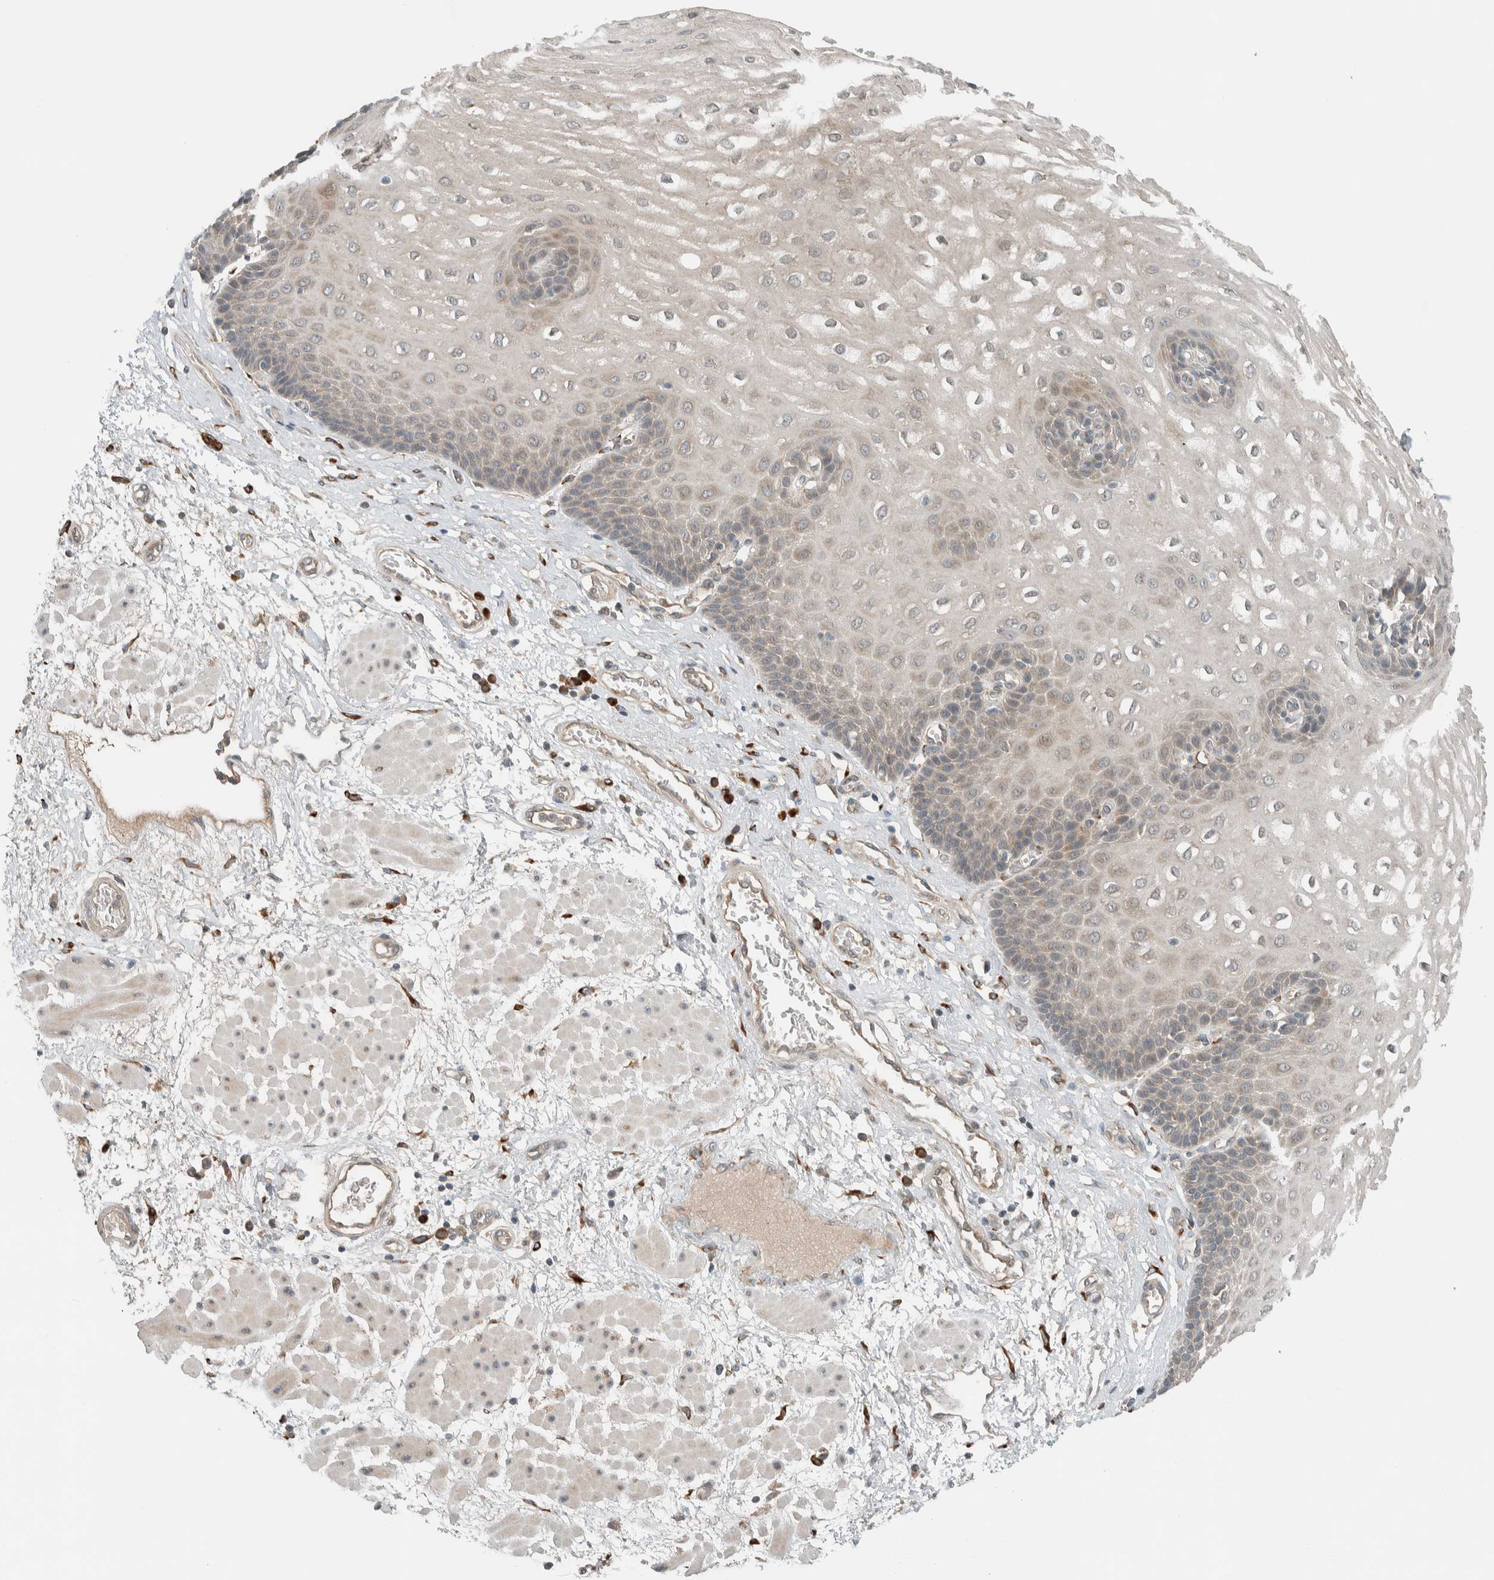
{"staining": {"intensity": "weak", "quantity": "25%-75%", "location": "cytoplasmic/membranous"}, "tissue": "esophagus", "cell_type": "Squamous epithelial cells", "image_type": "normal", "snomed": [{"axis": "morphology", "description": "Normal tissue, NOS"}, {"axis": "topography", "description": "Esophagus"}], "caption": "Protein analysis of normal esophagus demonstrates weak cytoplasmic/membranous staining in about 25%-75% of squamous epithelial cells.", "gene": "CTBP2", "patient": {"sex": "male", "age": 48}}